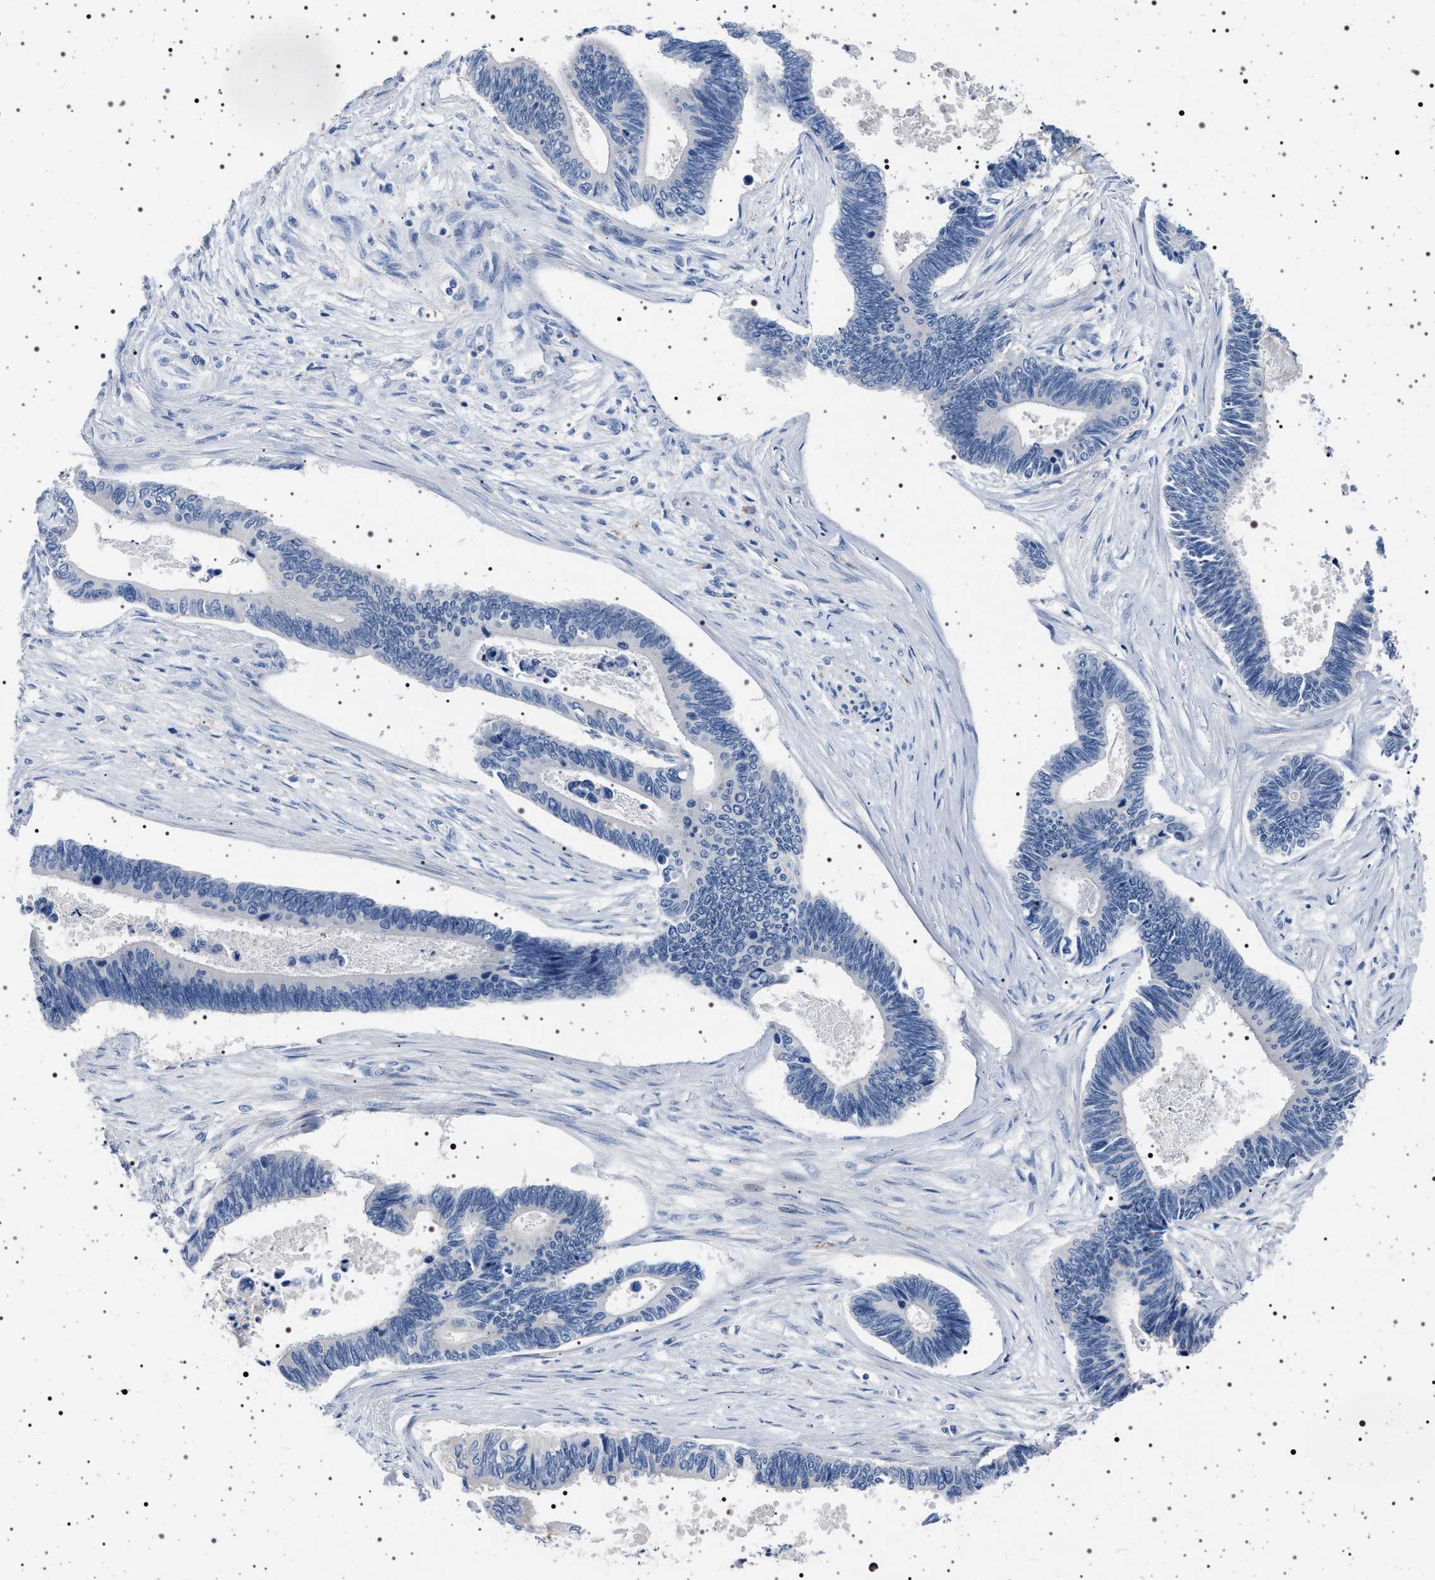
{"staining": {"intensity": "negative", "quantity": "none", "location": "none"}, "tissue": "pancreatic cancer", "cell_type": "Tumor cells", "image_type": "cancer", "snomed": [{"axis": "morphology", "description": "Adenocarcinoma, NOS"}, {"axis": "topography", "description": "Pancreas"}], "caption": "Micrograph shows no significant protein expression in tumor cells of adenocarcinoma (pancreatic).", "gene": "NAT9", "patient": {"sex": "female", "age": 70}}